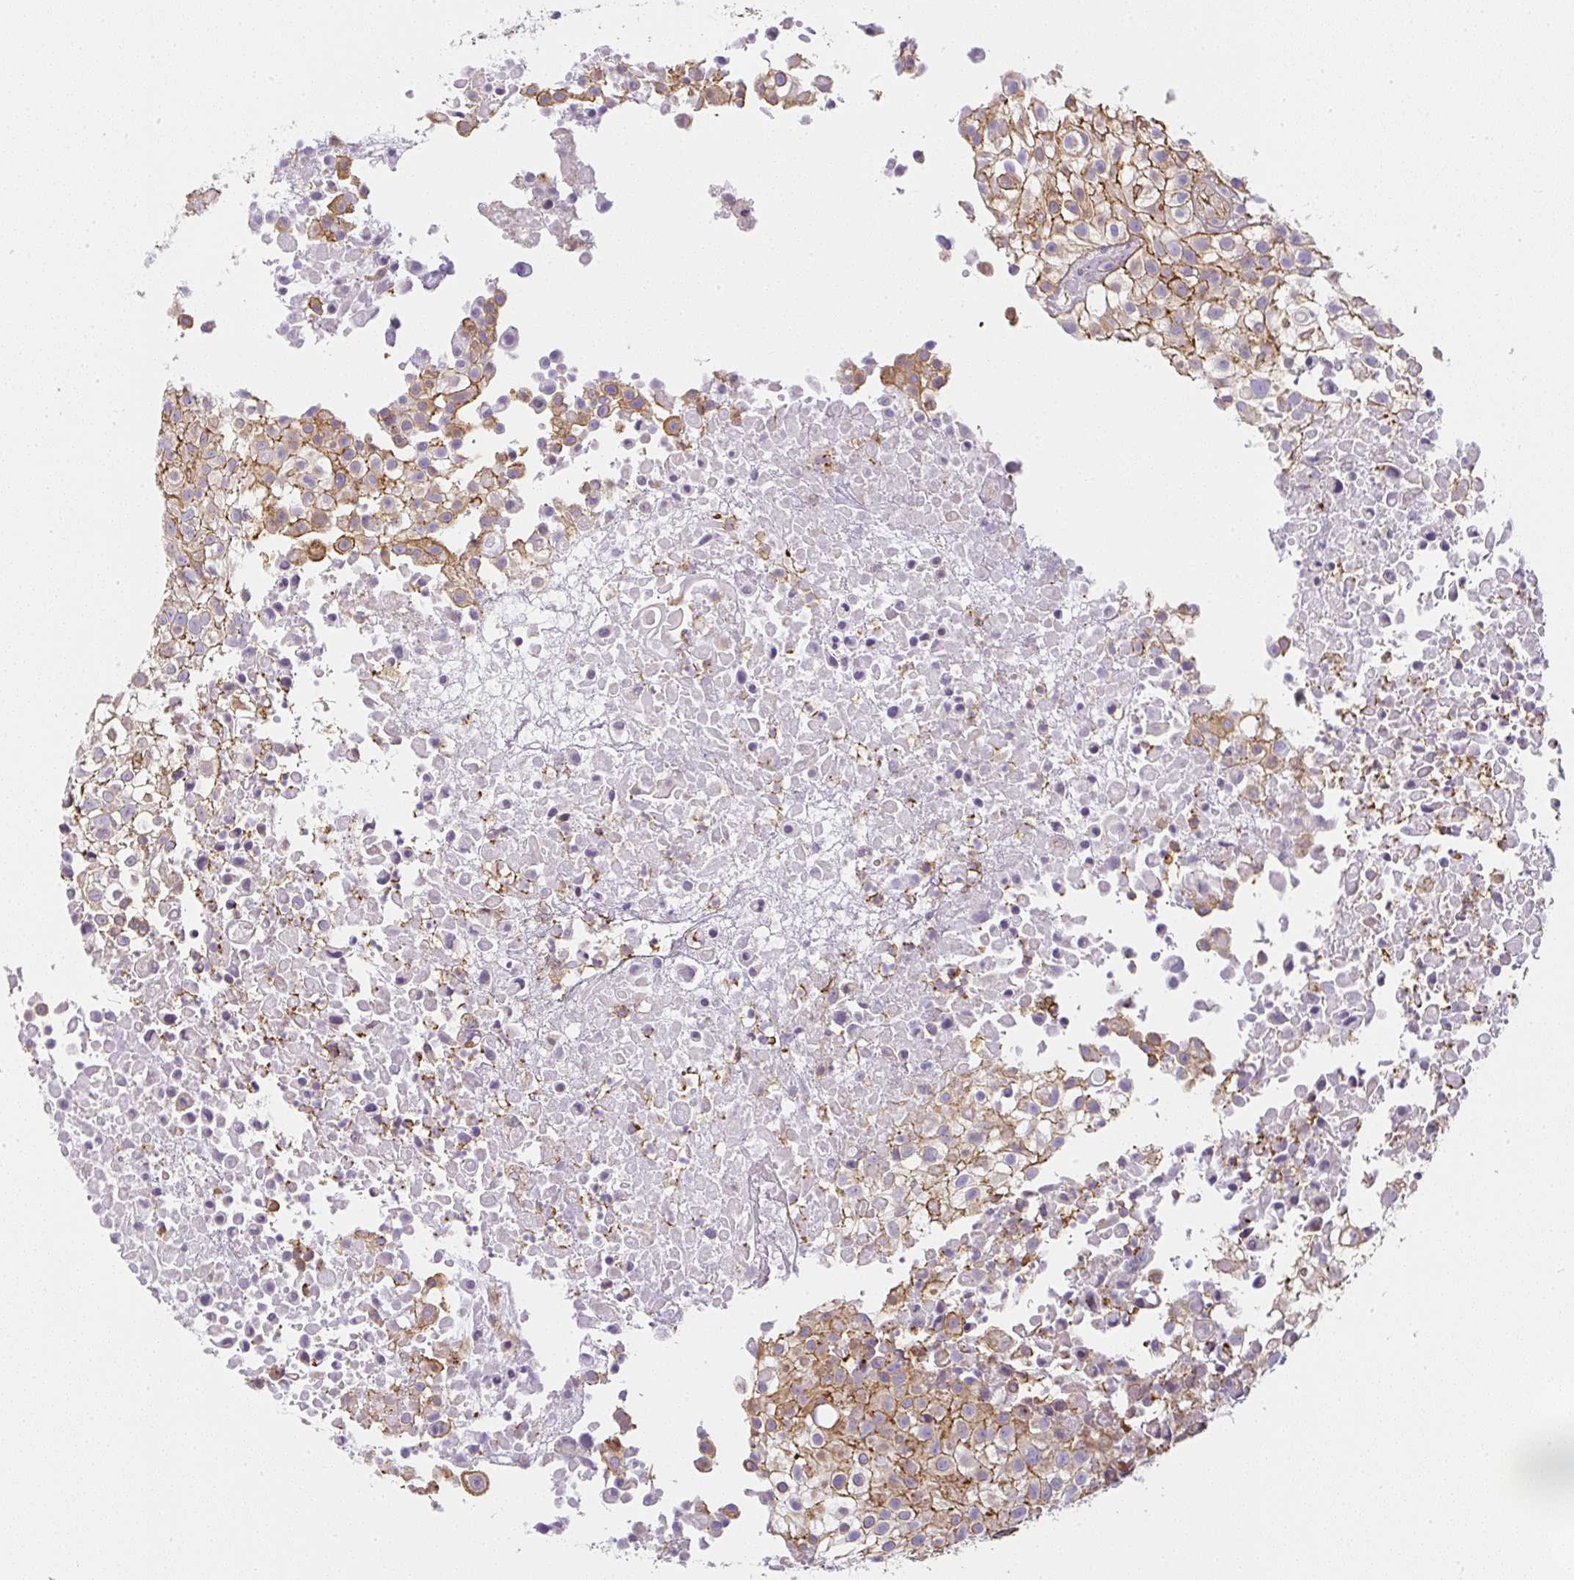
{"staining": {"intensity": "moderate", "quantity": "25%-75%", "location": "cytoplasmic/membranous"}, "tissue": "urothelial cancer", "cell_type": "Tumor cells", "image_type": "cancer", "snomed": [{"axis": "morphology", "description": "Urothelial carcinoma, High grade"}, {"axis": "topography", "description": "Urinary bladder"}], "caption": "Moderate cytoplasmic/membranous protein positivity is seen in approximately 25%-75% of tumor cells in urothelial carcinoma (high-grade).", "gene": "SULF1", "patient": {"sex": "male", "age": 56}}